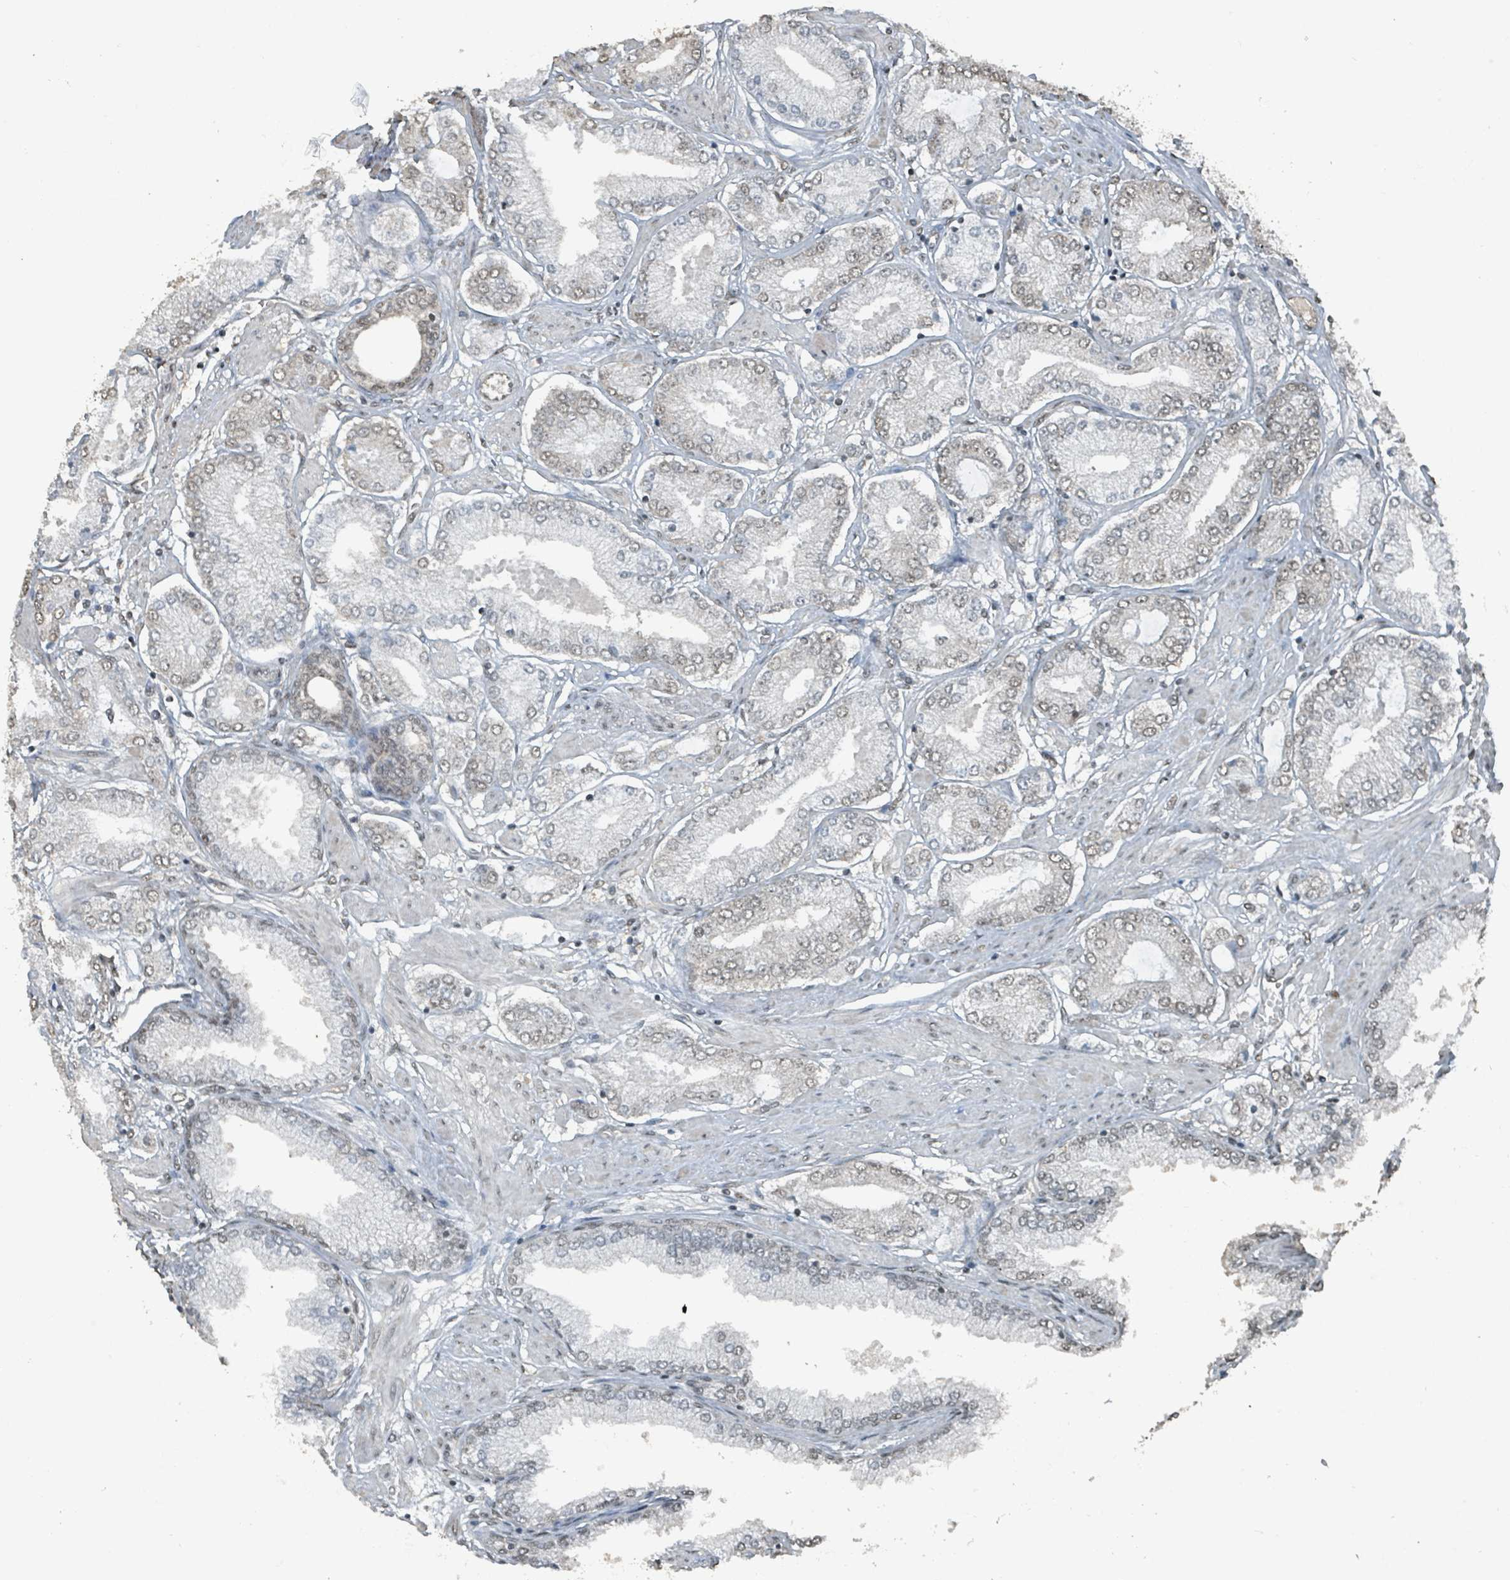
{"staining": {"intensity": "weak", "quantity": ">75%", "location": "nuclear"}, "tissue": "prostate cancer", "cell_type": "Tumor cells", "image_type": "cancer", "snomed": [{"axis": "morphology", "description": "Adenocarcinoma, High grade"}, {"axis": "topography", "description": "Prostate and seminal vesicle, NOS"}], "caption": "High-magnification brightfield microscopy of prostate cancer stained with DAB (3,3'-diaminobenzidine) (brown) and counterstained with hematoxylin (blue). tumor cells exhibit weak nuclear positivity is identified in approximately>75% of cells.", "gene": "PHIP", "patient": {"sex": "male", "age": 64}}